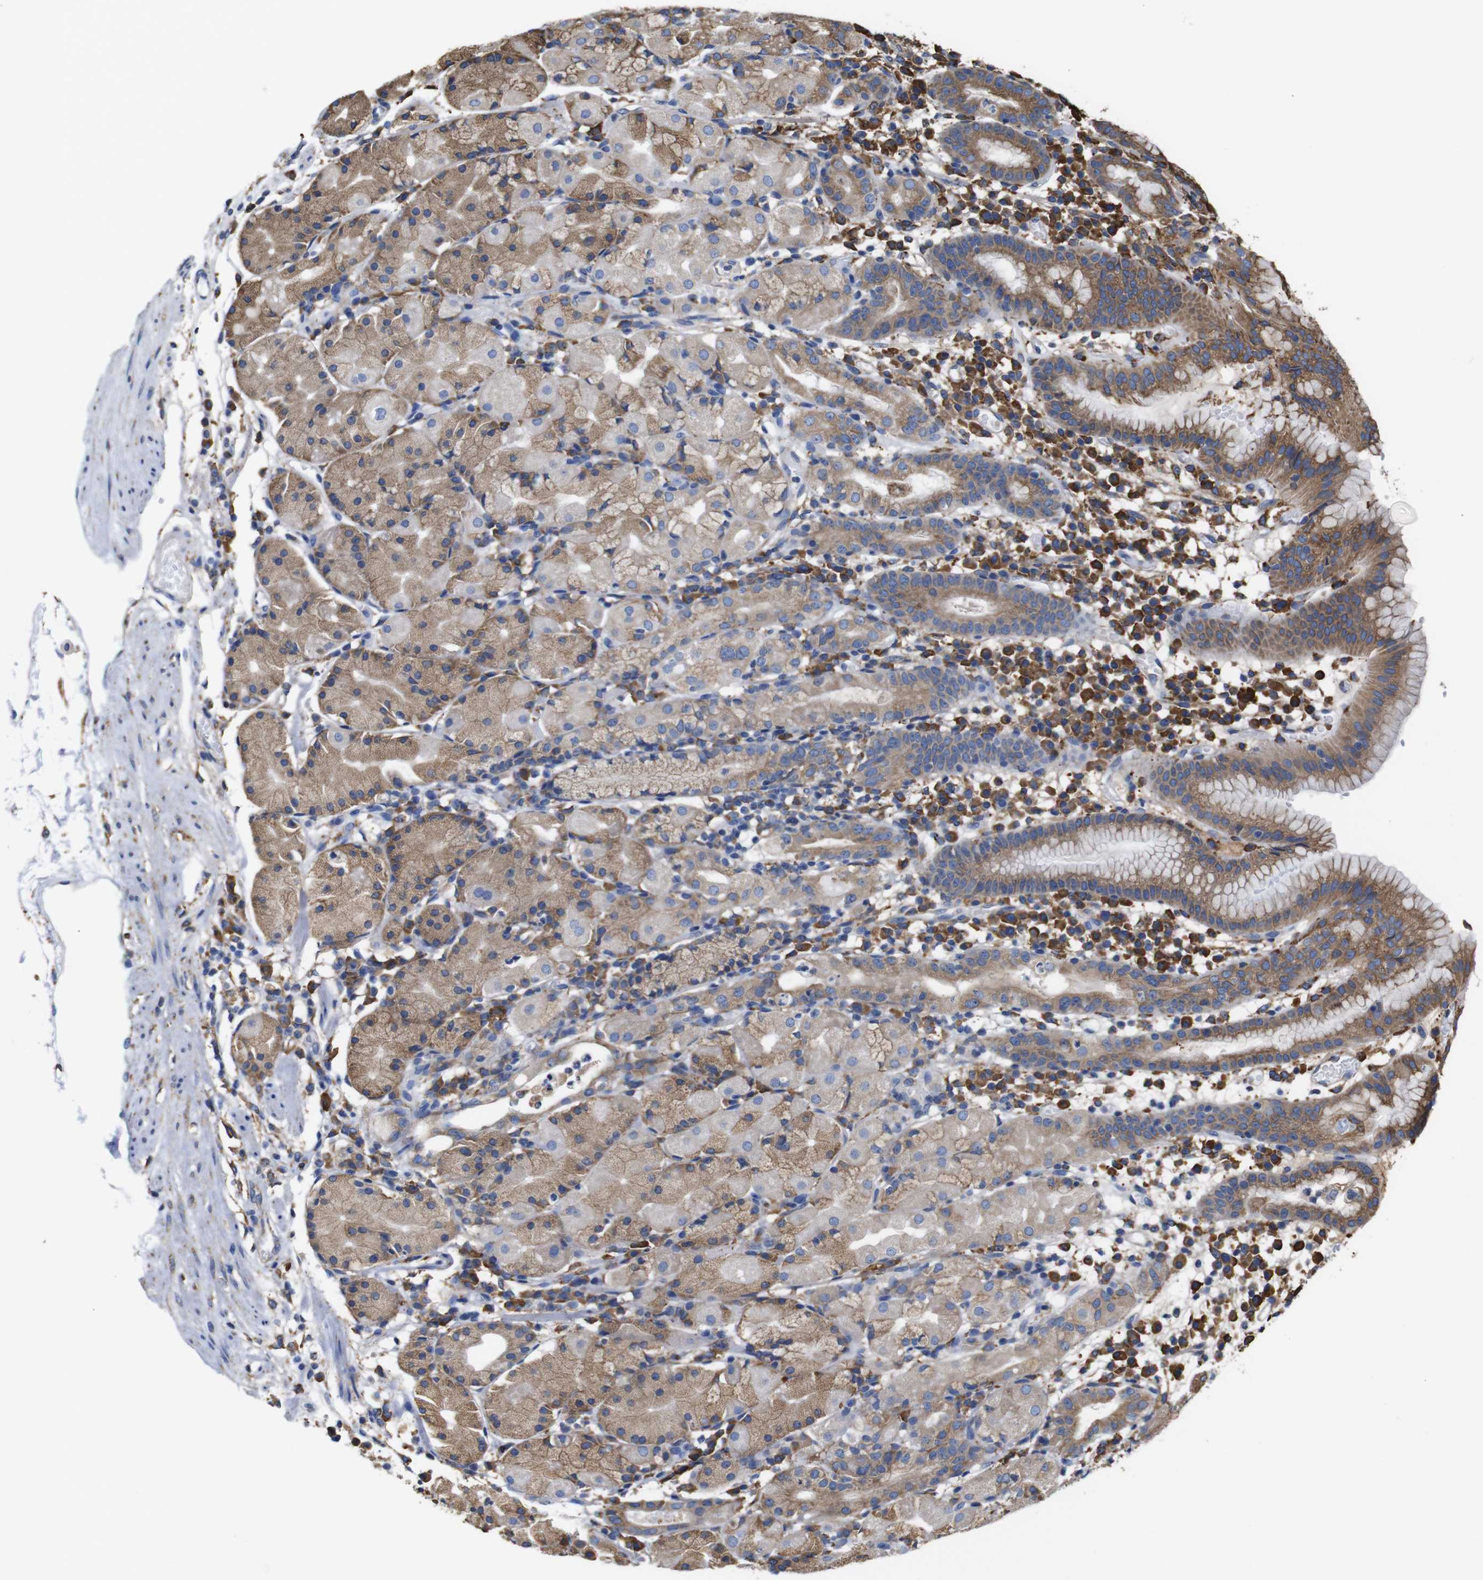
{"staining": {"intensity": "moderate", "quantity": ">75%", "location": "cytoplasmic/membranous"}, "tissue": "stomach", "cell_type": "Glandular cells", "image_type": "normal", "snomed": [{"axis": "morphology", "description": "Normal tissue, NOS"}, {"axis": "topography", "description": "Stomach"}, {"axis": "topography", "description": "Stomach, lower"}], "caption": "Protein analysis of unremarkable stomach exhibits moderate cytoplasmic/membranous positivity in approximately >75% of glandular cells. (DAB (3,3'-diaminobenzidine) IHC with brightfield microscopy, high magnification).", "gene": "PPIB", "patient": {"sex": "female", "age": 75}}